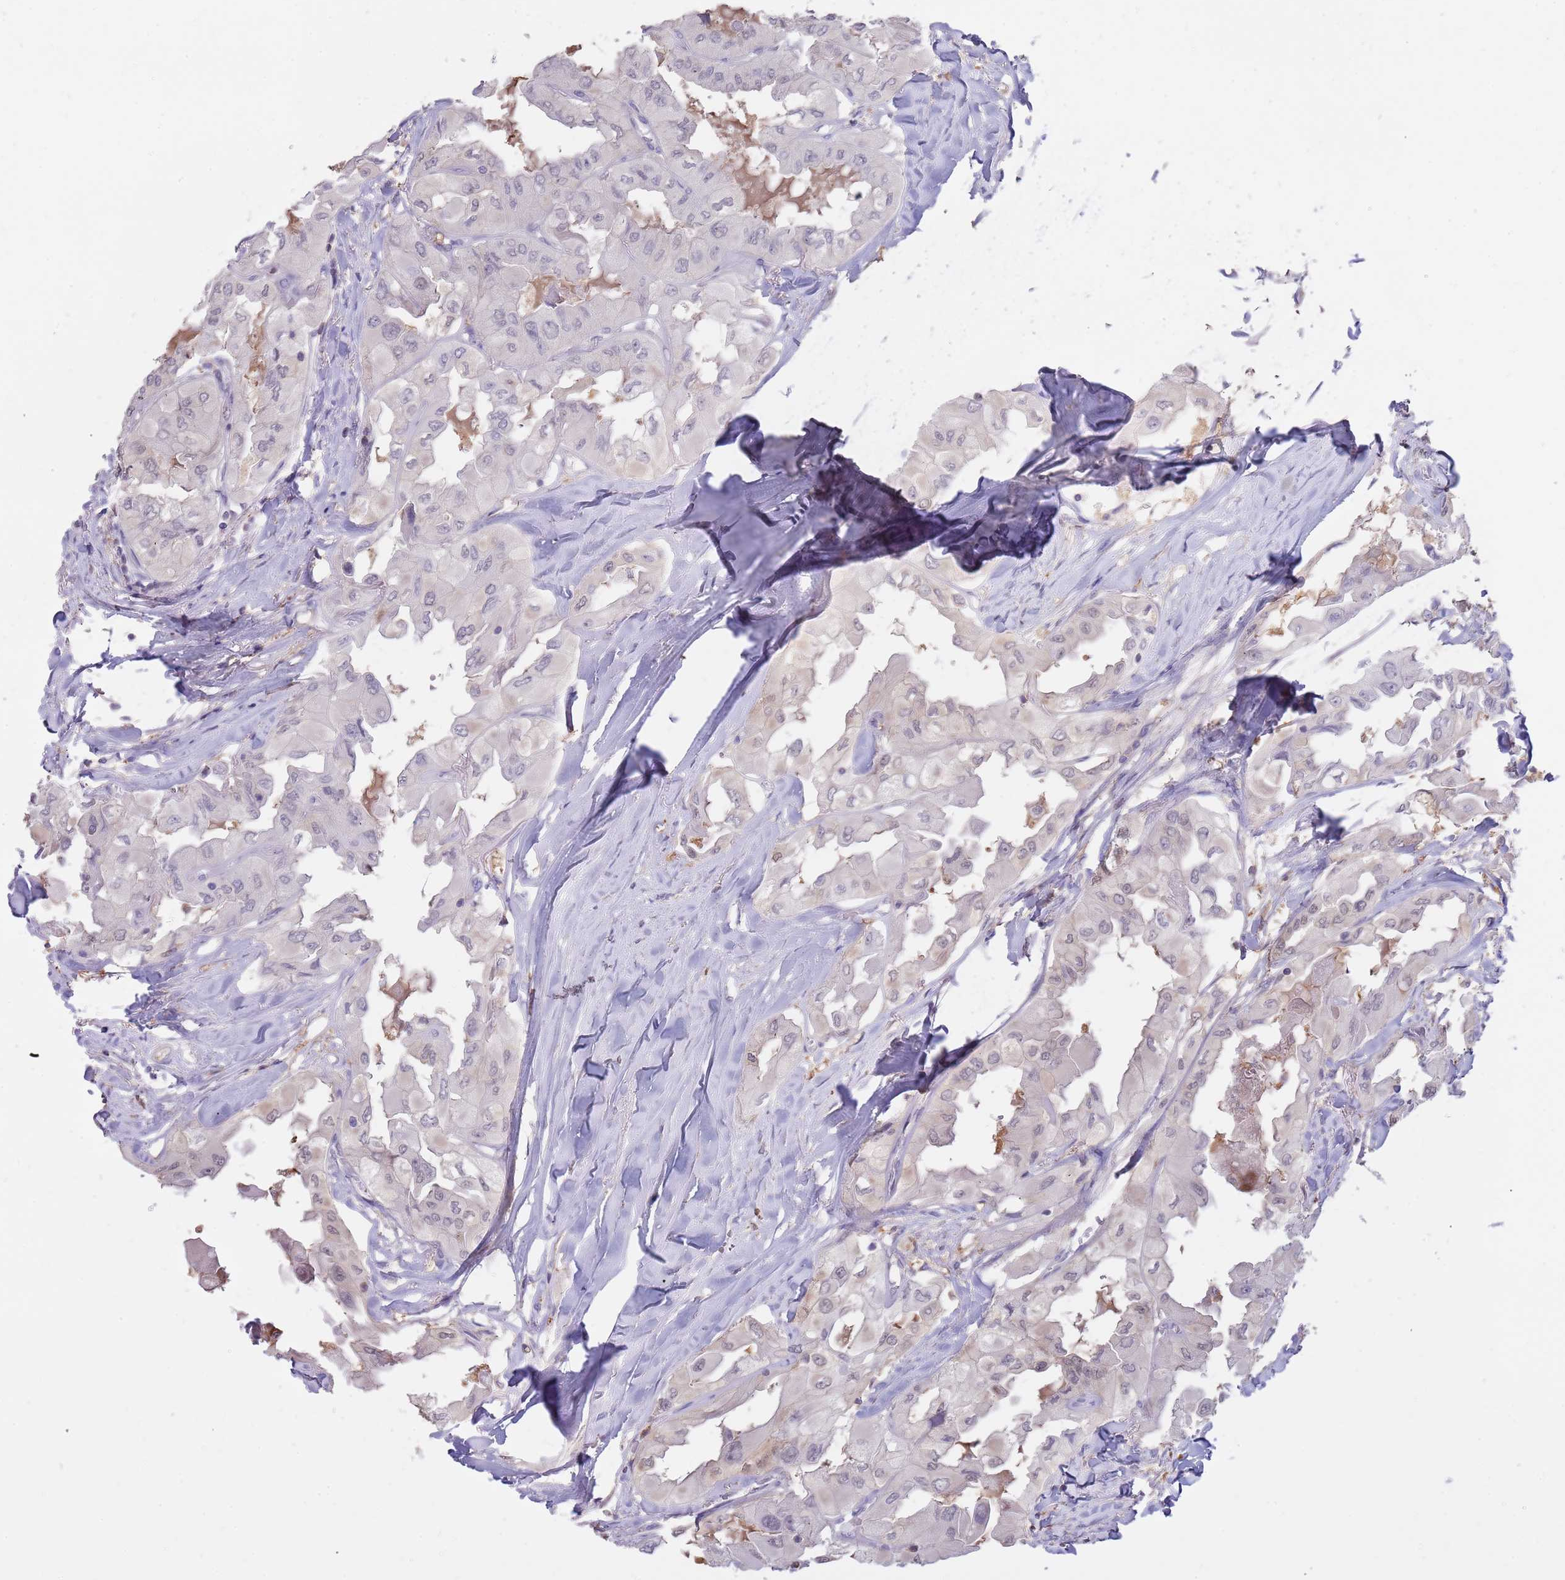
{"staining": {"intensity": "moderate", "quantity": "<25%", "location": "cytoplasmic/membranous"}, "tissue": "thyroid cancer", "cell_type": "Tumor cells", "image_type": "cancer", "snomed": [{"axis": "morphology", "description": "Normal tissue, NOS"}, {"axis": "morphology", "description": "Papillary adenocarcinoma, NOS"}, {"axis": "topography", "description": "Thyroid gland"}], "caption": "This is an image of immunohistochemistry (IHC) staining of thyroid papillary adenocarcinoma, which shows moderate expression in the cytoplasmic/membranous of tumor cells.", "gene": "AP5S1", "patient": {"sex": "female", "age": 59}}